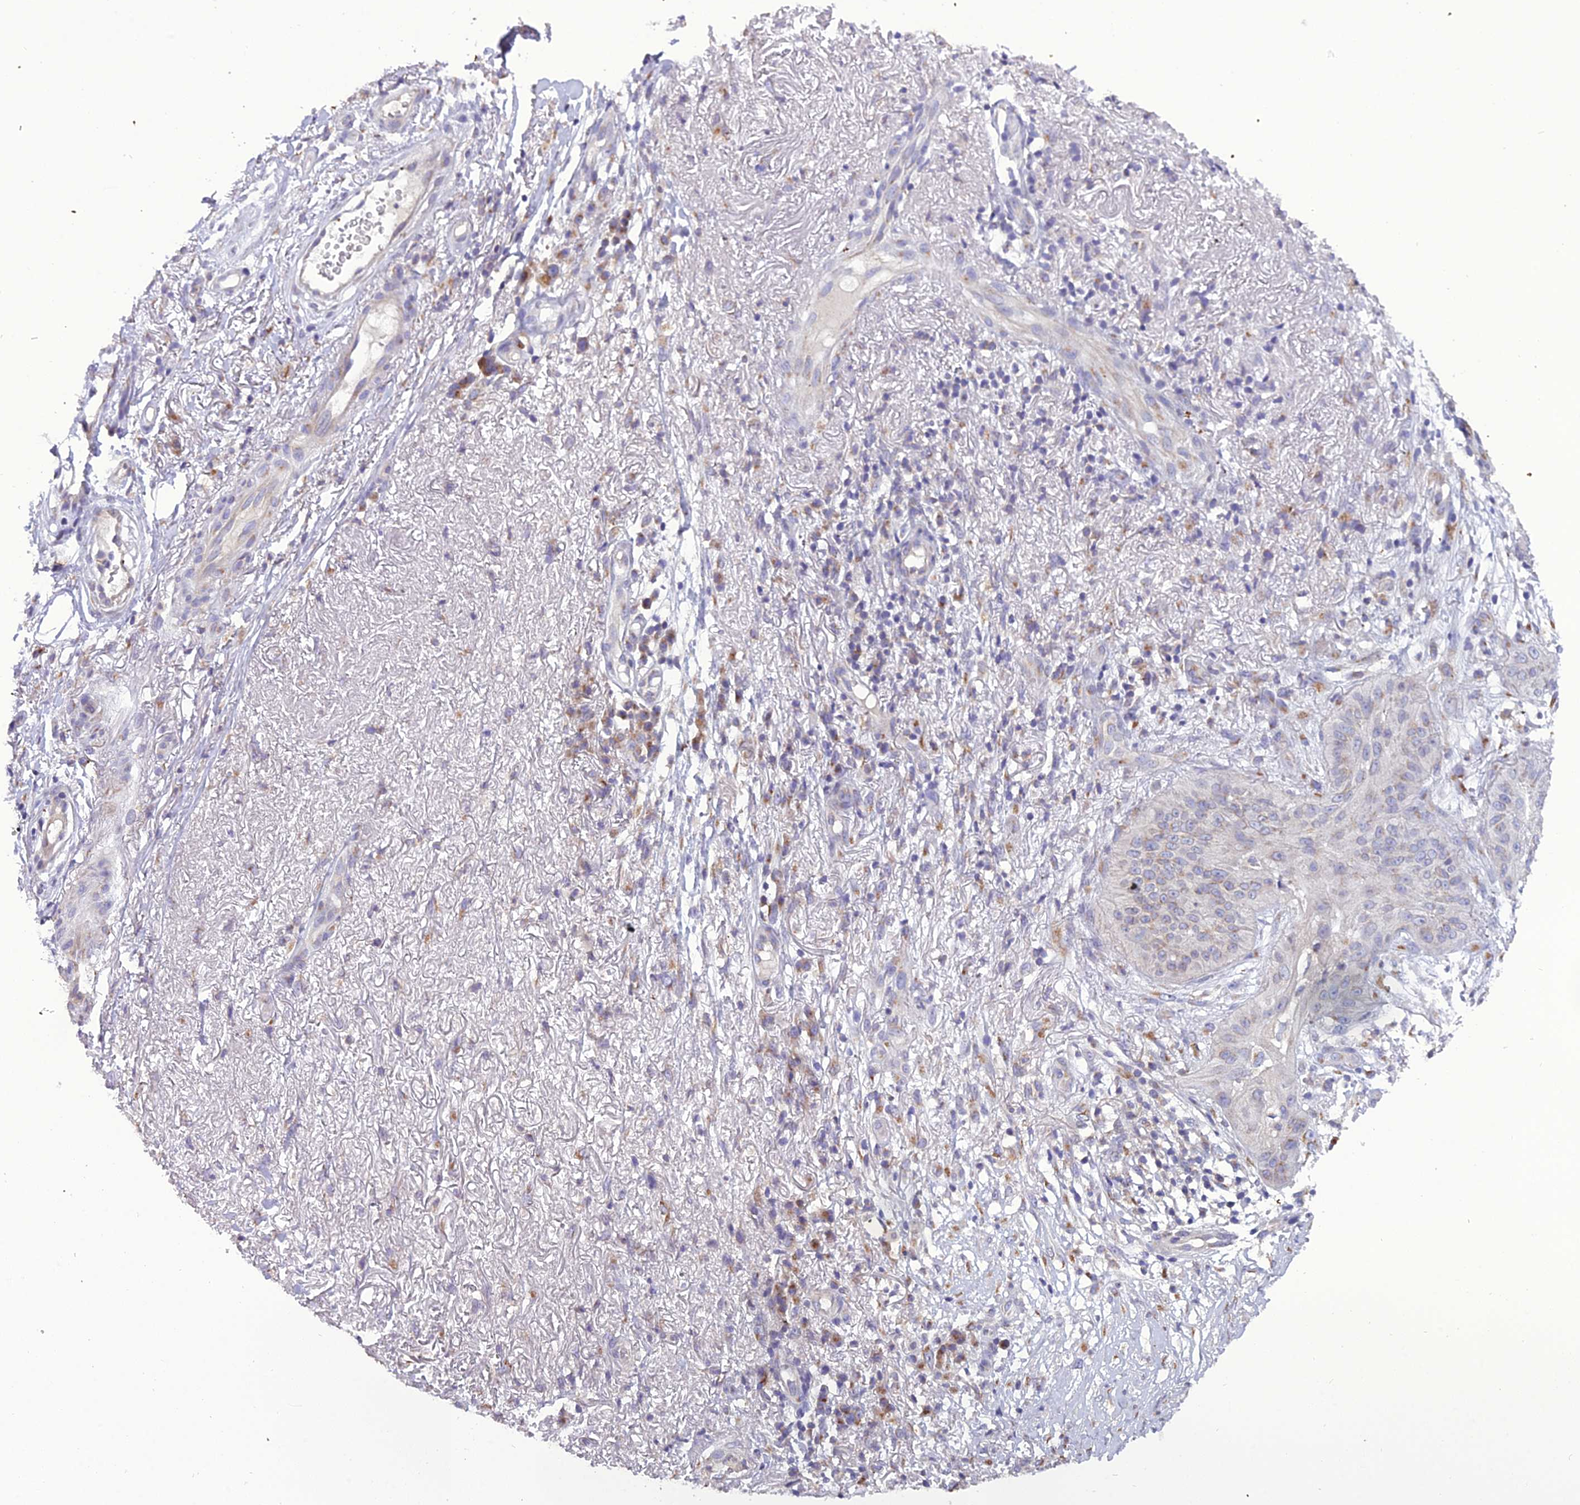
{"staining": {"intensity": "negative", "quantity": "none", "location": "none"}, "tissue": "skin cancer", "cell_type": "Tumor cells", "image_type": "cancer", "snomed": [{"axis": "morphology", "description": "Squamous cell carcinoma, NOS"}, {"axis": "topography", "description": "Skin"}], "caption": "Skin squamous cell carcinoma was stained to show a protein in brown. There is no significant positivity in tumor cells.", "gene": "GOLPH3", "patient": {"sex": "male", "age": 70}}